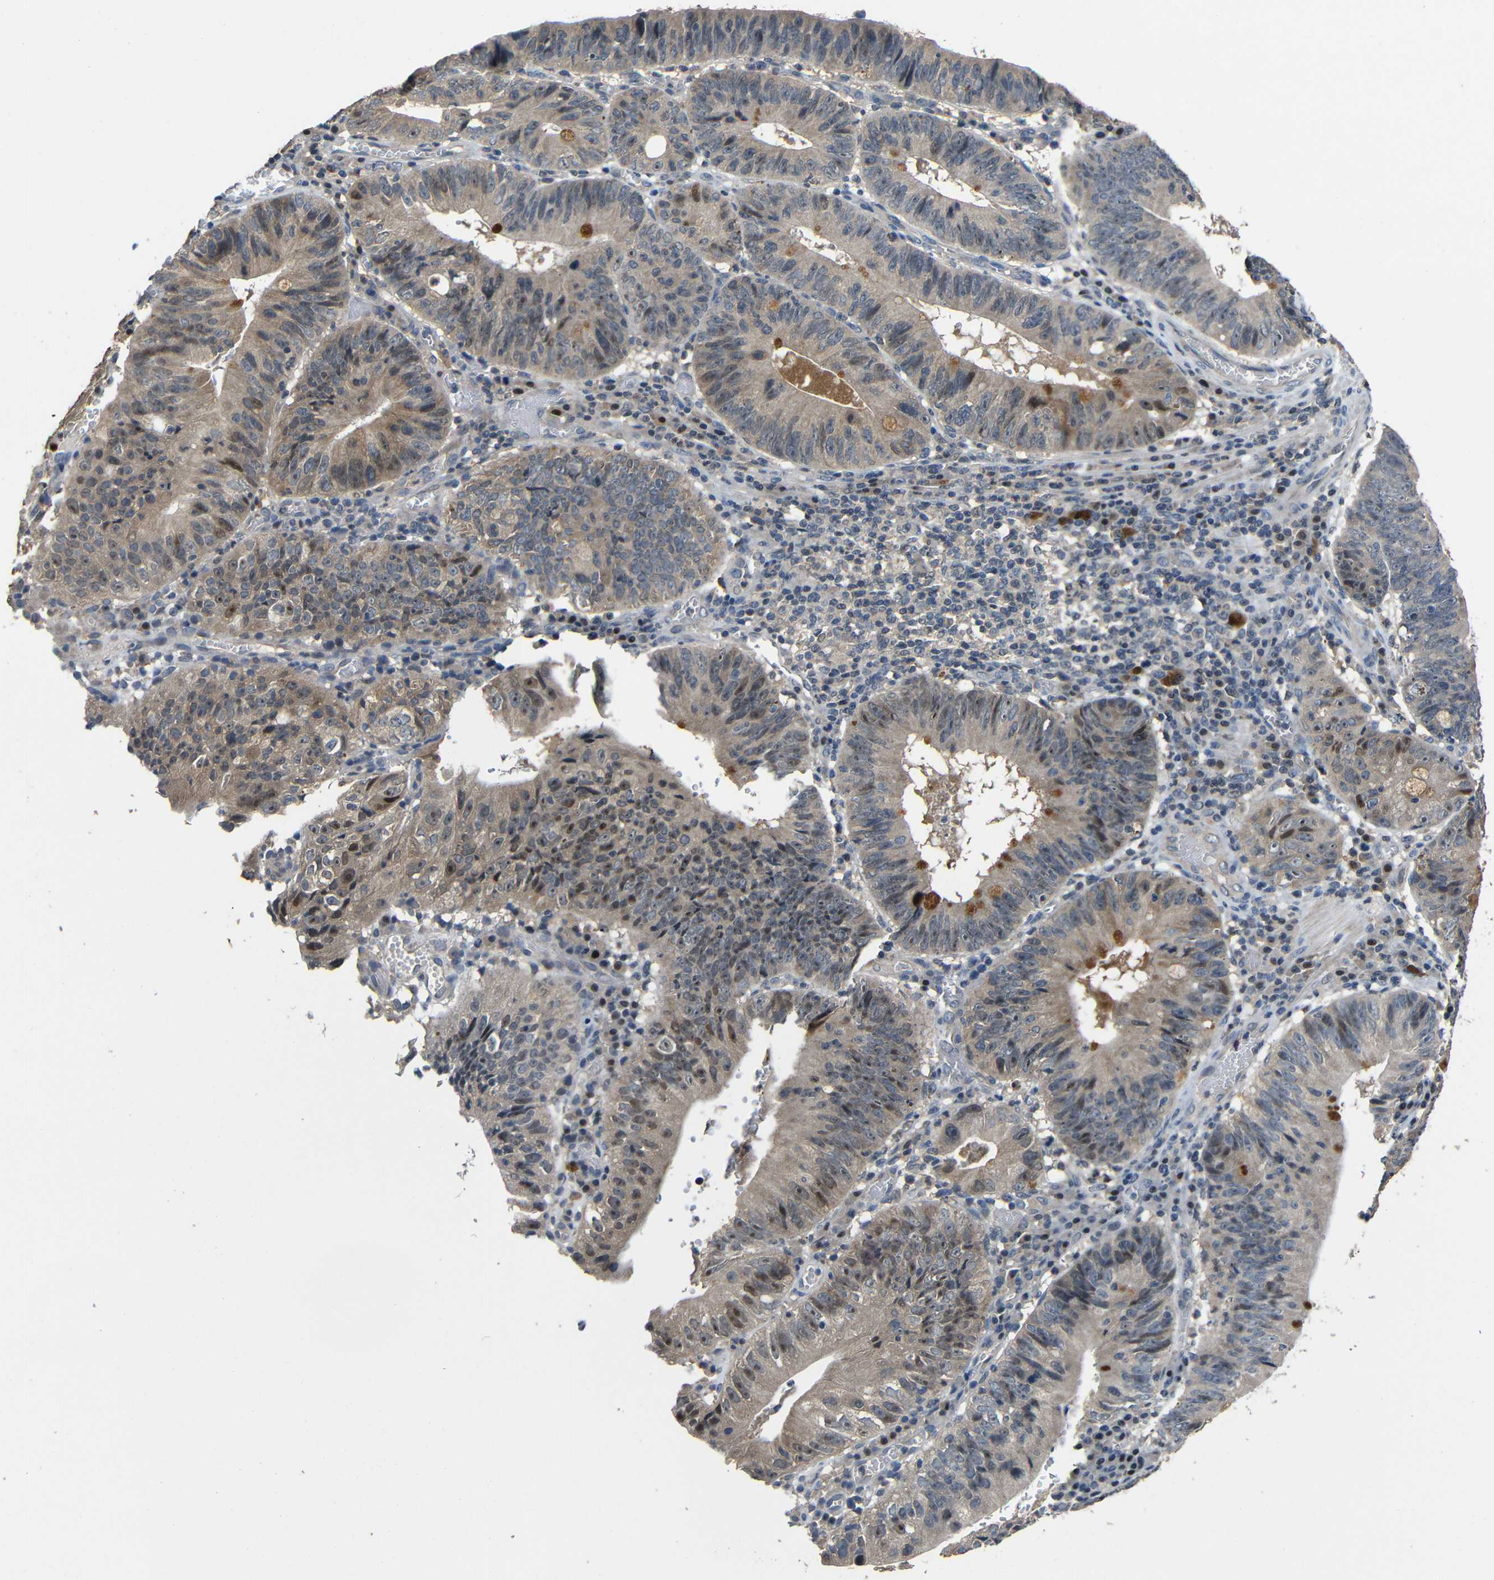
{"staining": {"intensity": "moderate", "quantity": "25%-75%", "location": "cytoplasmic/membranous"}, "tissue": "stomach cancer", "cell_type": "Tumor cells", "image_type": "cancer", "snomed": [{"axis": "morphology", "description": "Adenocarcinoma, NOS"}, {"axis": "topography", "description": "Stomach"}], "caption": "Immunohistochemistry staining of stomach adenocarcinoma, which demonstrates medium levels of moderate cytoplasmic/membranous positivity in approximately 25%-75% of tumor cells indicating moderate cytoplasmic/membranous protein positivity. The staining was performed using DAB (3,3'-diaminobenzidine) (brown) for protein detection and nuclei were counterstained in hematoxylin (blue).", "gene": "C6orf89", "patient": {"sex": "male", "age": 59}}